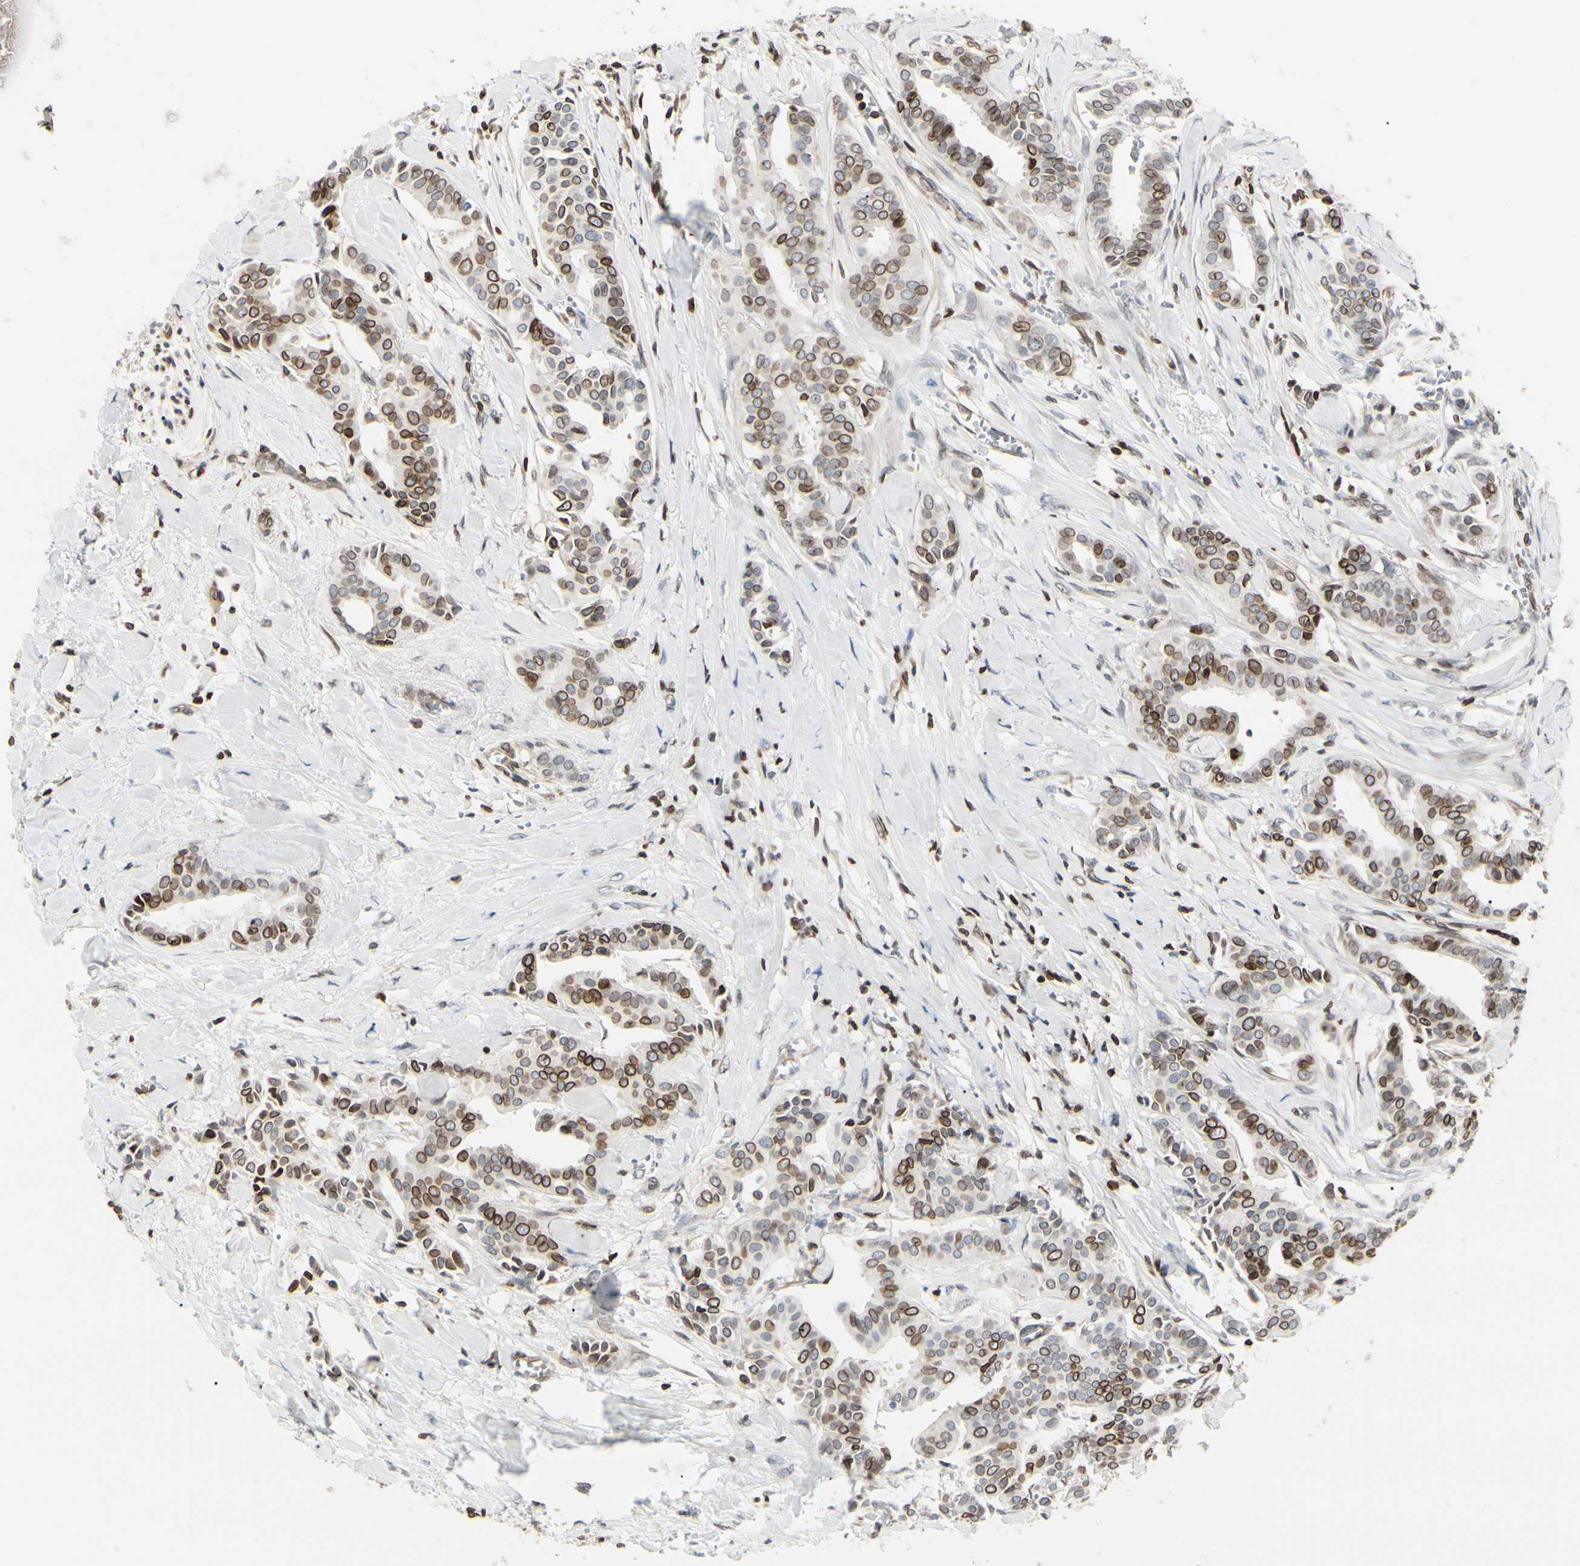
{"staining": {"intensity": "strong", "quantity": "25%-75%", "location": "cytoplasmic/membranous,nuclear"}, "tissue": "head and neck cancer", "cell_type": "Tumor cells", "image_type": "cancer", "snomed": [{"axis": "morphology", "description": "Adenocarcinoma, NOS"}, {"axis": "topography", "description": "Salivary gland"}, {"axis": "topography", "description": "Head-Neck"}], "caption": "IHC (DAB) staining of human head and neck cancer (adenocarcinoma) displays strong cytoplasmic/membranous and nuclear protein staining in about 25%-75% of tumor cells.", "gene": "TMPO", "patient": {"sex": "female", "age": 59}}